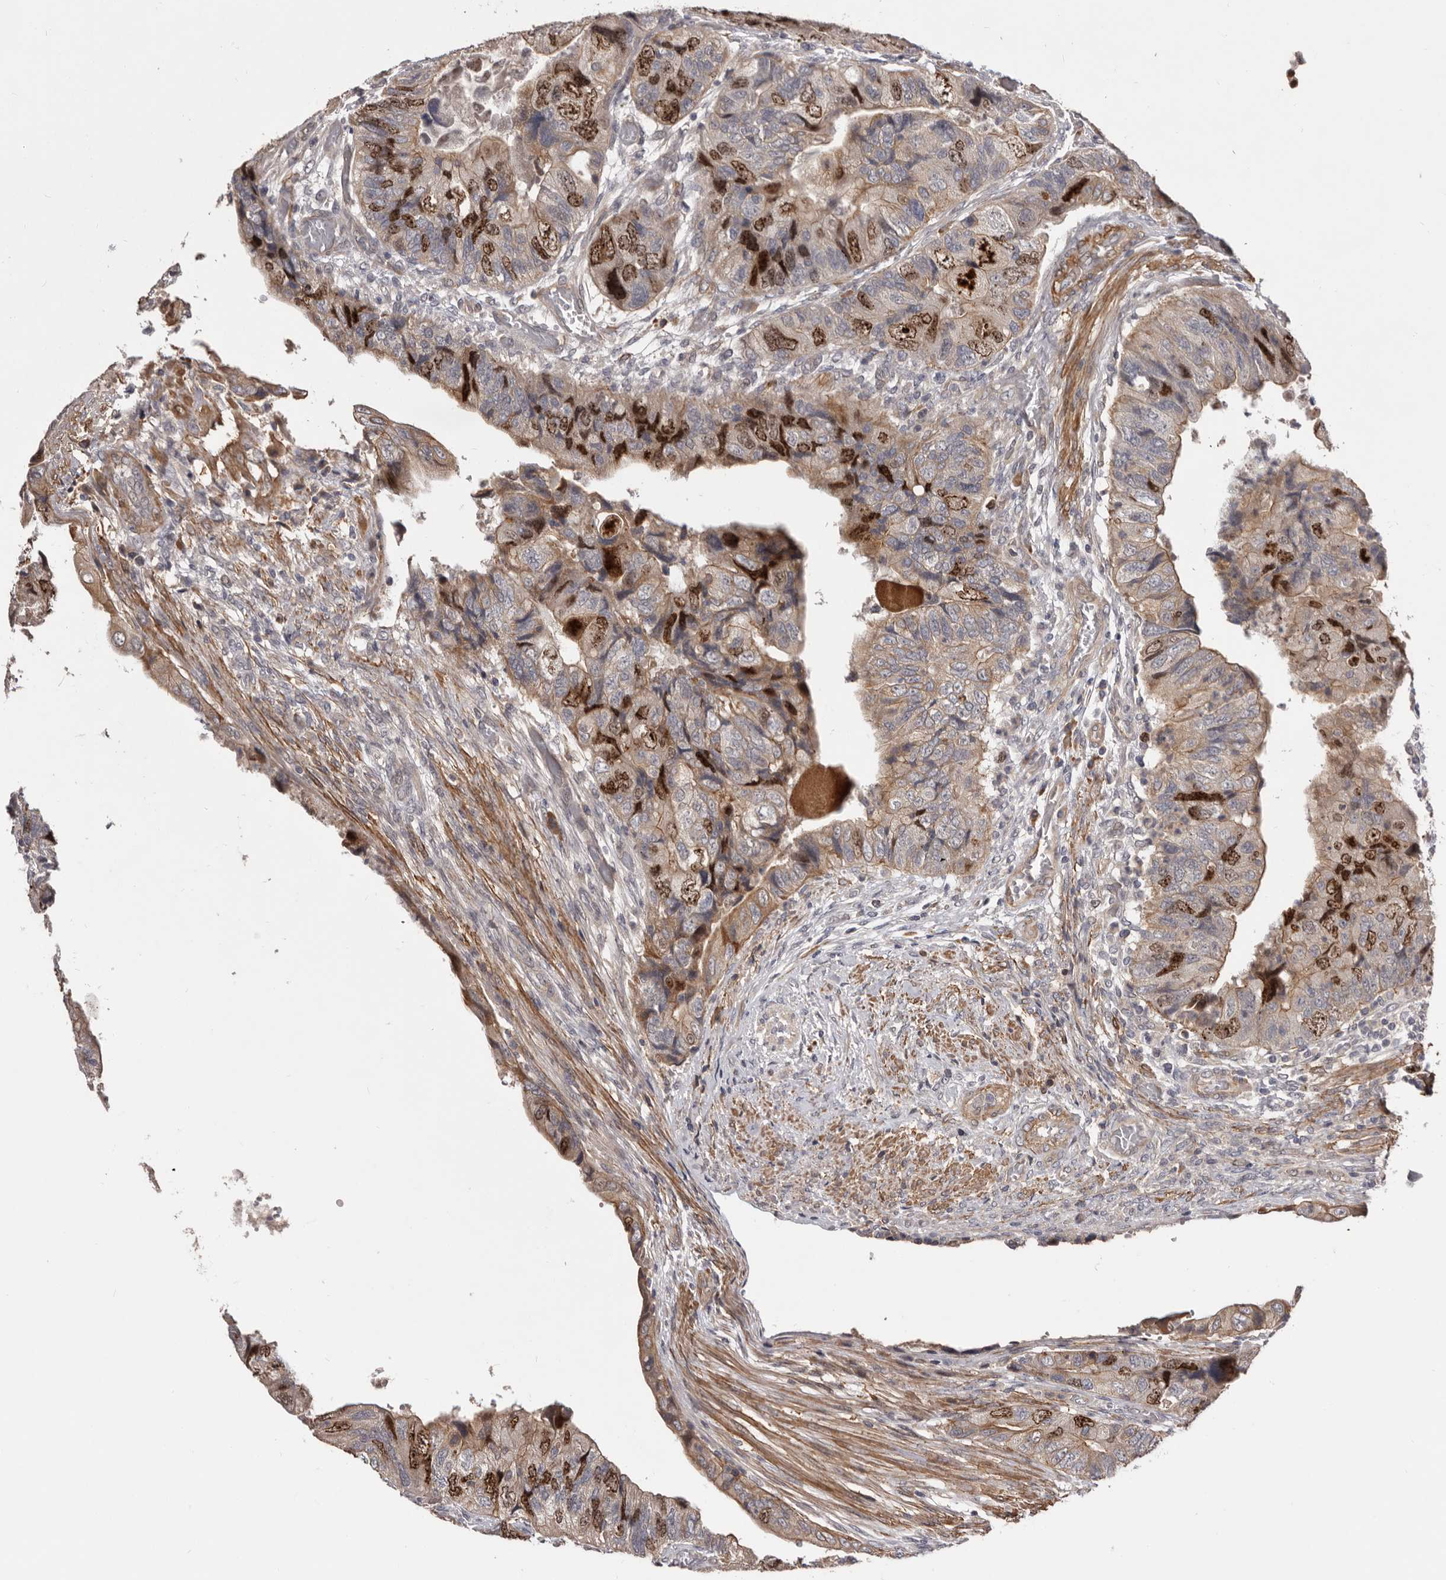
{"staining": {"intensity": "moderate", "quantity": "25%-75%", "location": "nuclear"}, "tissue": "colorectal cancer", "cell_type": "Tumor cells", "image_type": "cancer", "snomed": [{"axis": "morphology", "description": "Adenocarcinoma, NOS"}, {"axis": "topography", "description": "Rectum"}], "caption": "Protein staining shows moderate nuclear positivity in about 25%-75% of tumor cells in adenocarcinoma (colorectal).", "gene": "CDCA8", "patient": {"sex": "male", "age": 63}}